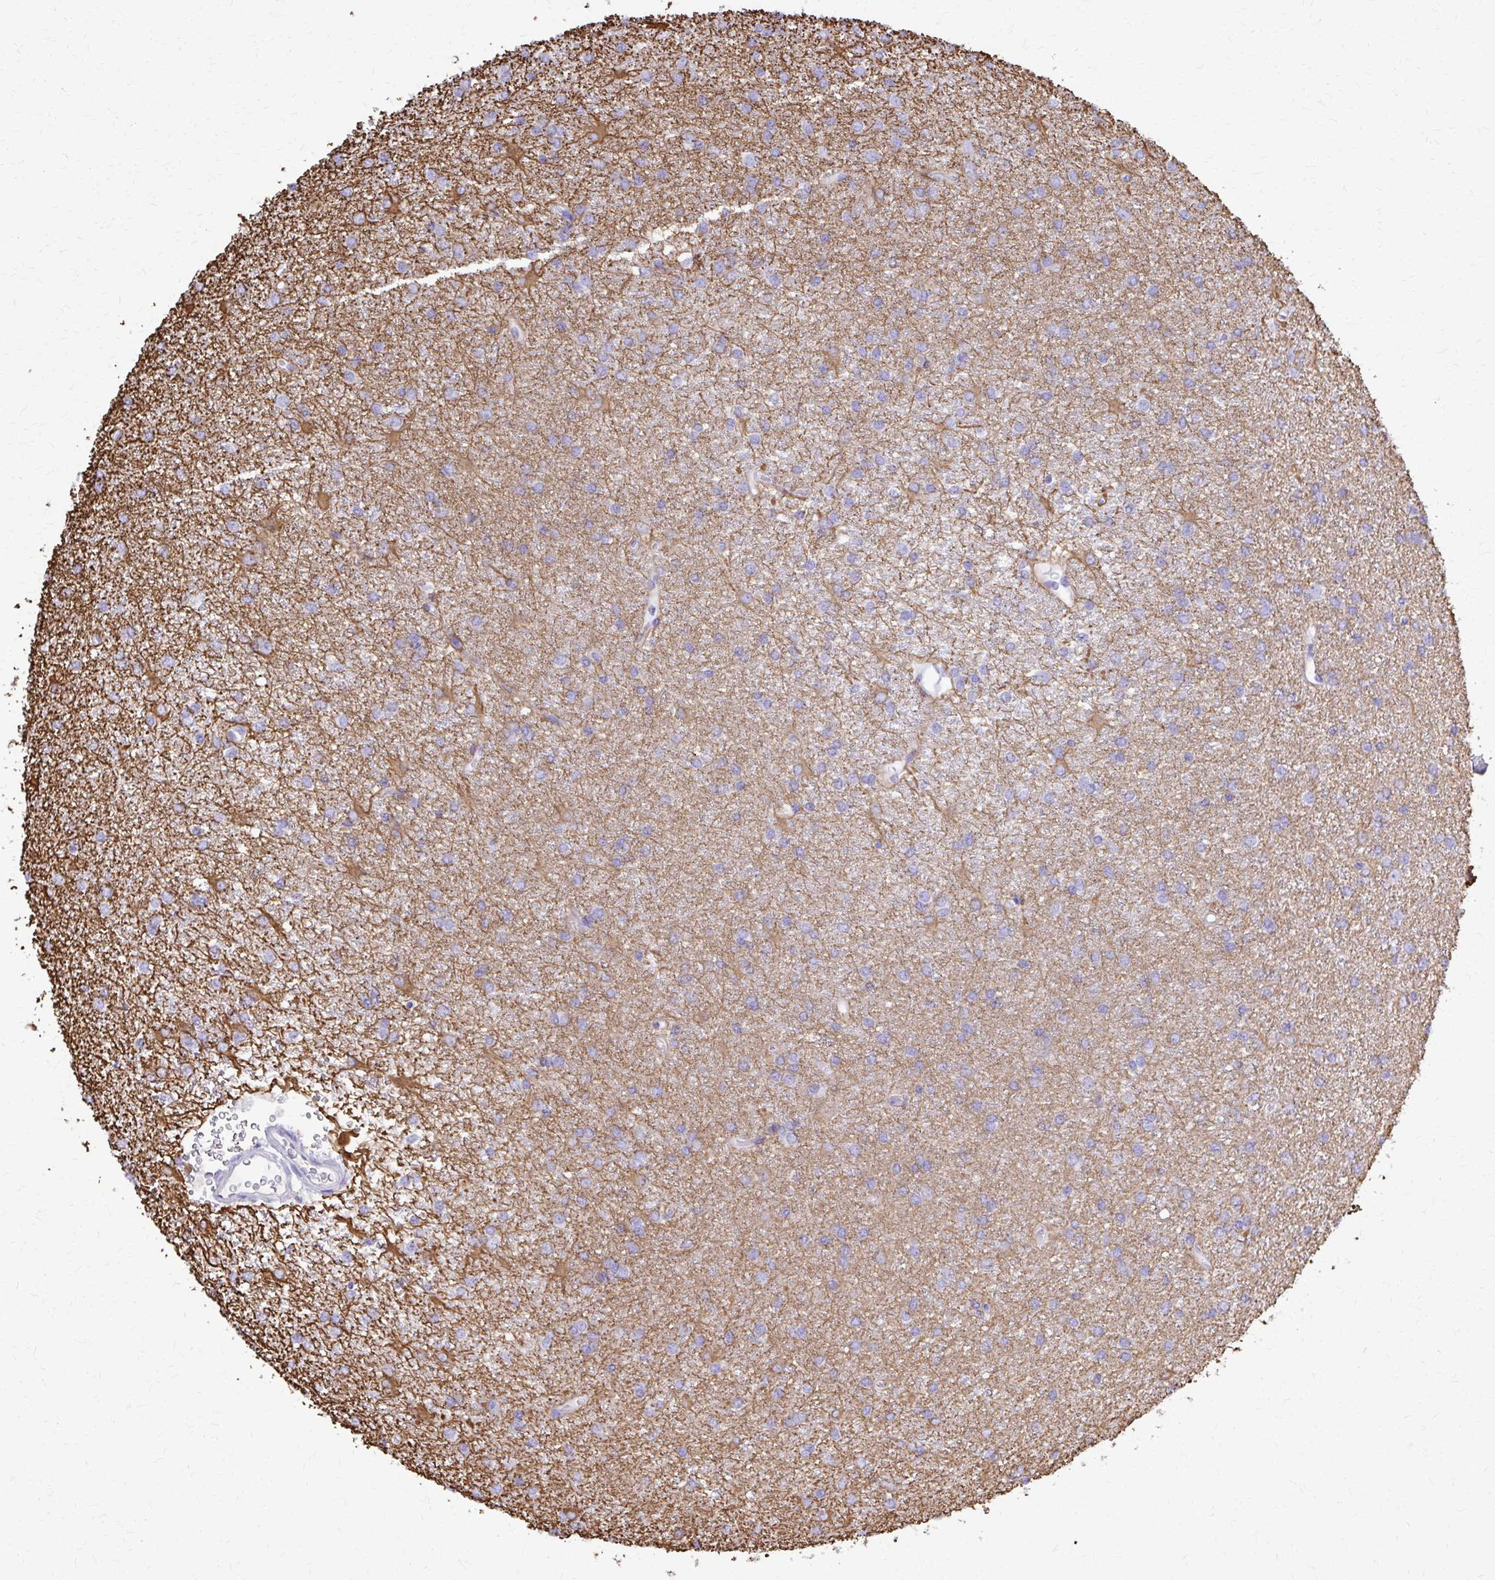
{"staining": {"intensity": "moderate", "quantity": "<25%", "location": "cytoplasmic/membranous"}, "tissue": "glioma", "cell_type": "Tumor cells", "image_type": "cancer", "snomed": [{"axis": "morphology", "description": "Glioma, malignant, High grade"}, {"axis": "topography", "description": "Brain"}], "caption": "There is low levels of moderate cytoplasmic/membranous expression in tumor cells of high-grade glioma (malignant), as demonstrated by immunohistochemical staining (brown color).", "gene": "GFAP", "patient": {"sex": "female", "age": 50}}